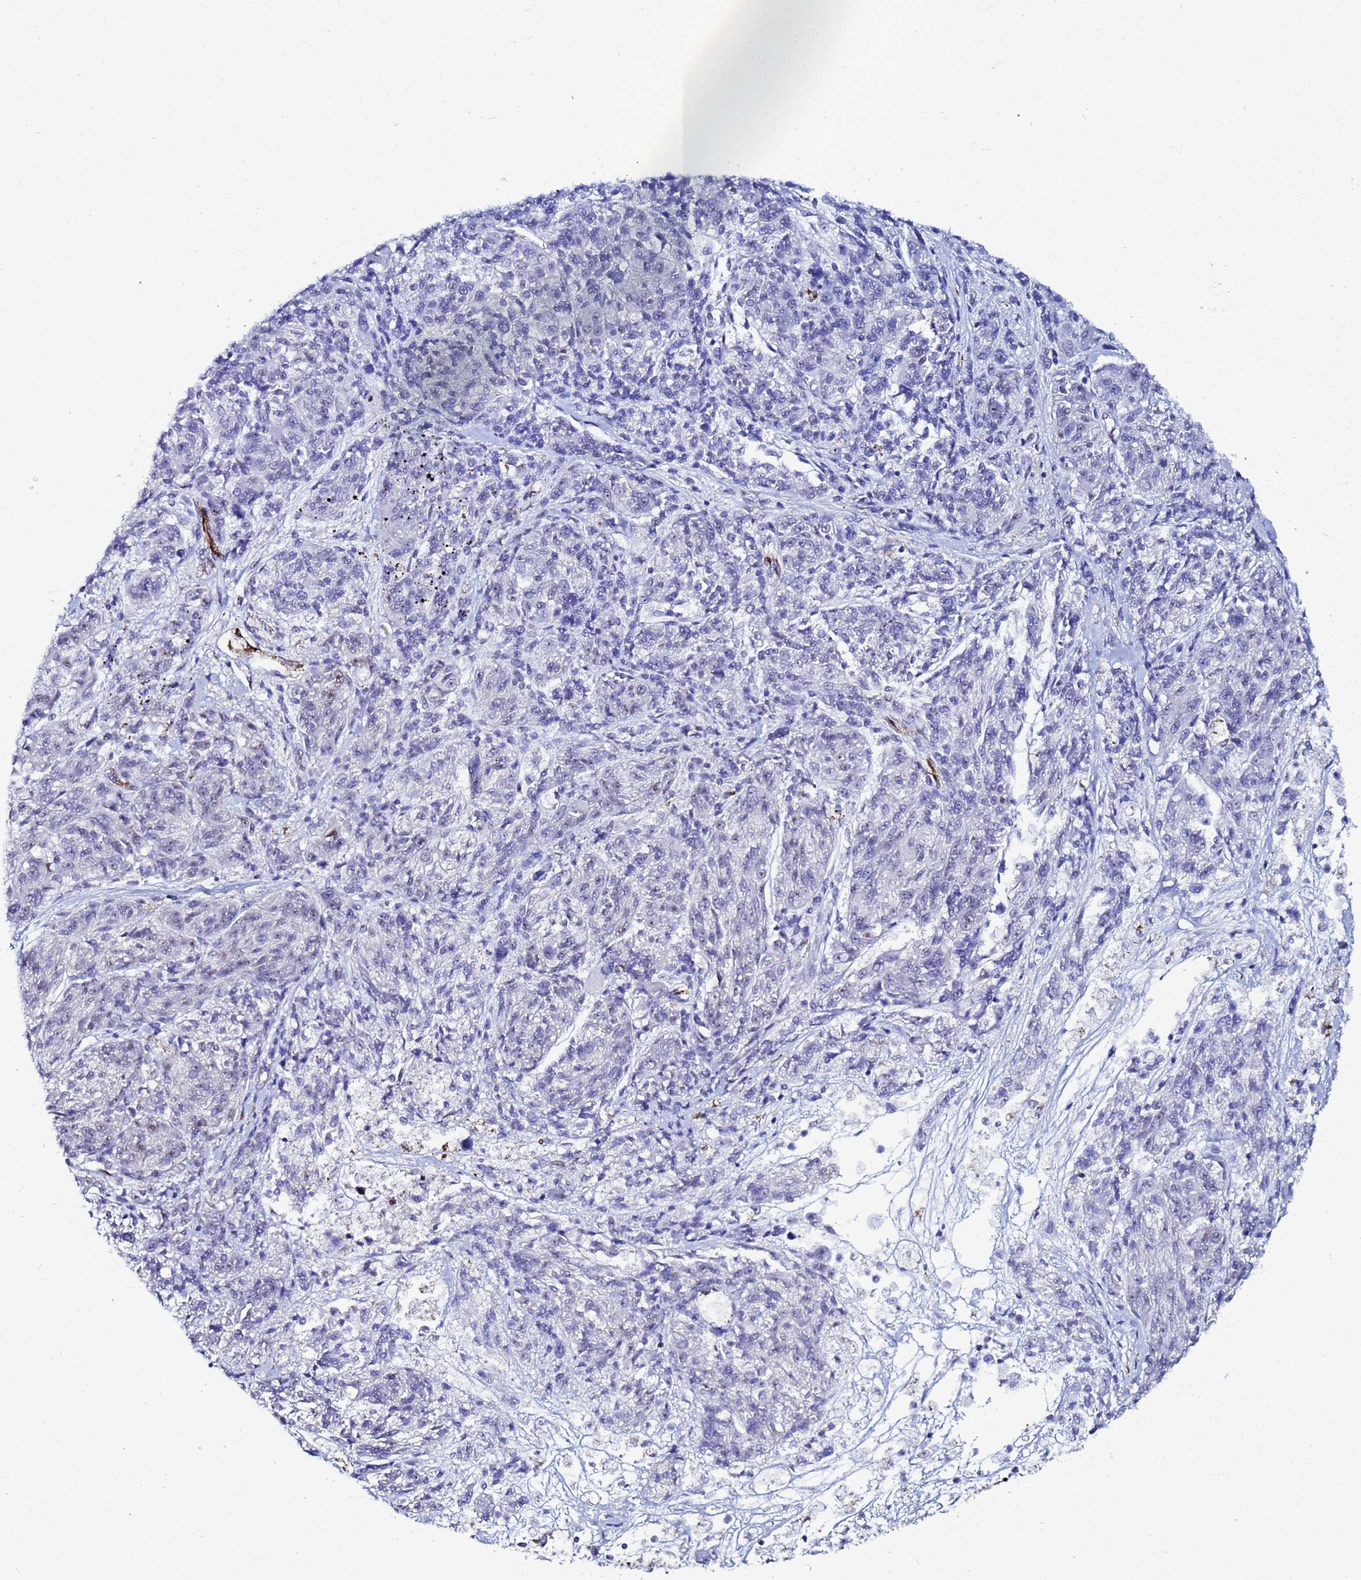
{"staining": {"intensity": "negative", "quantity": "none", "location": "none"}, "tissue": "melanoma", "cell_type": "Tumor cells", "image_type": "cancer", "snomed": [{"axis": "morphology", "description": "Malignant melanoma, NOS"}, {"axis": "topography", "description": "Skin"}], "caption": "High magnification brightfield microscopy of melanoma stained with DAB (3,3'-diaminobenzidine) (brown) and counterstained with hematoxylin (blue): tumor cells show no significant staining. The staining is performed using DAB brown chromogen with nuclei counter-stained in using hematoxylin.", "gene": "SLC25A37", "patient": {"sex": "male", "age": 53}}